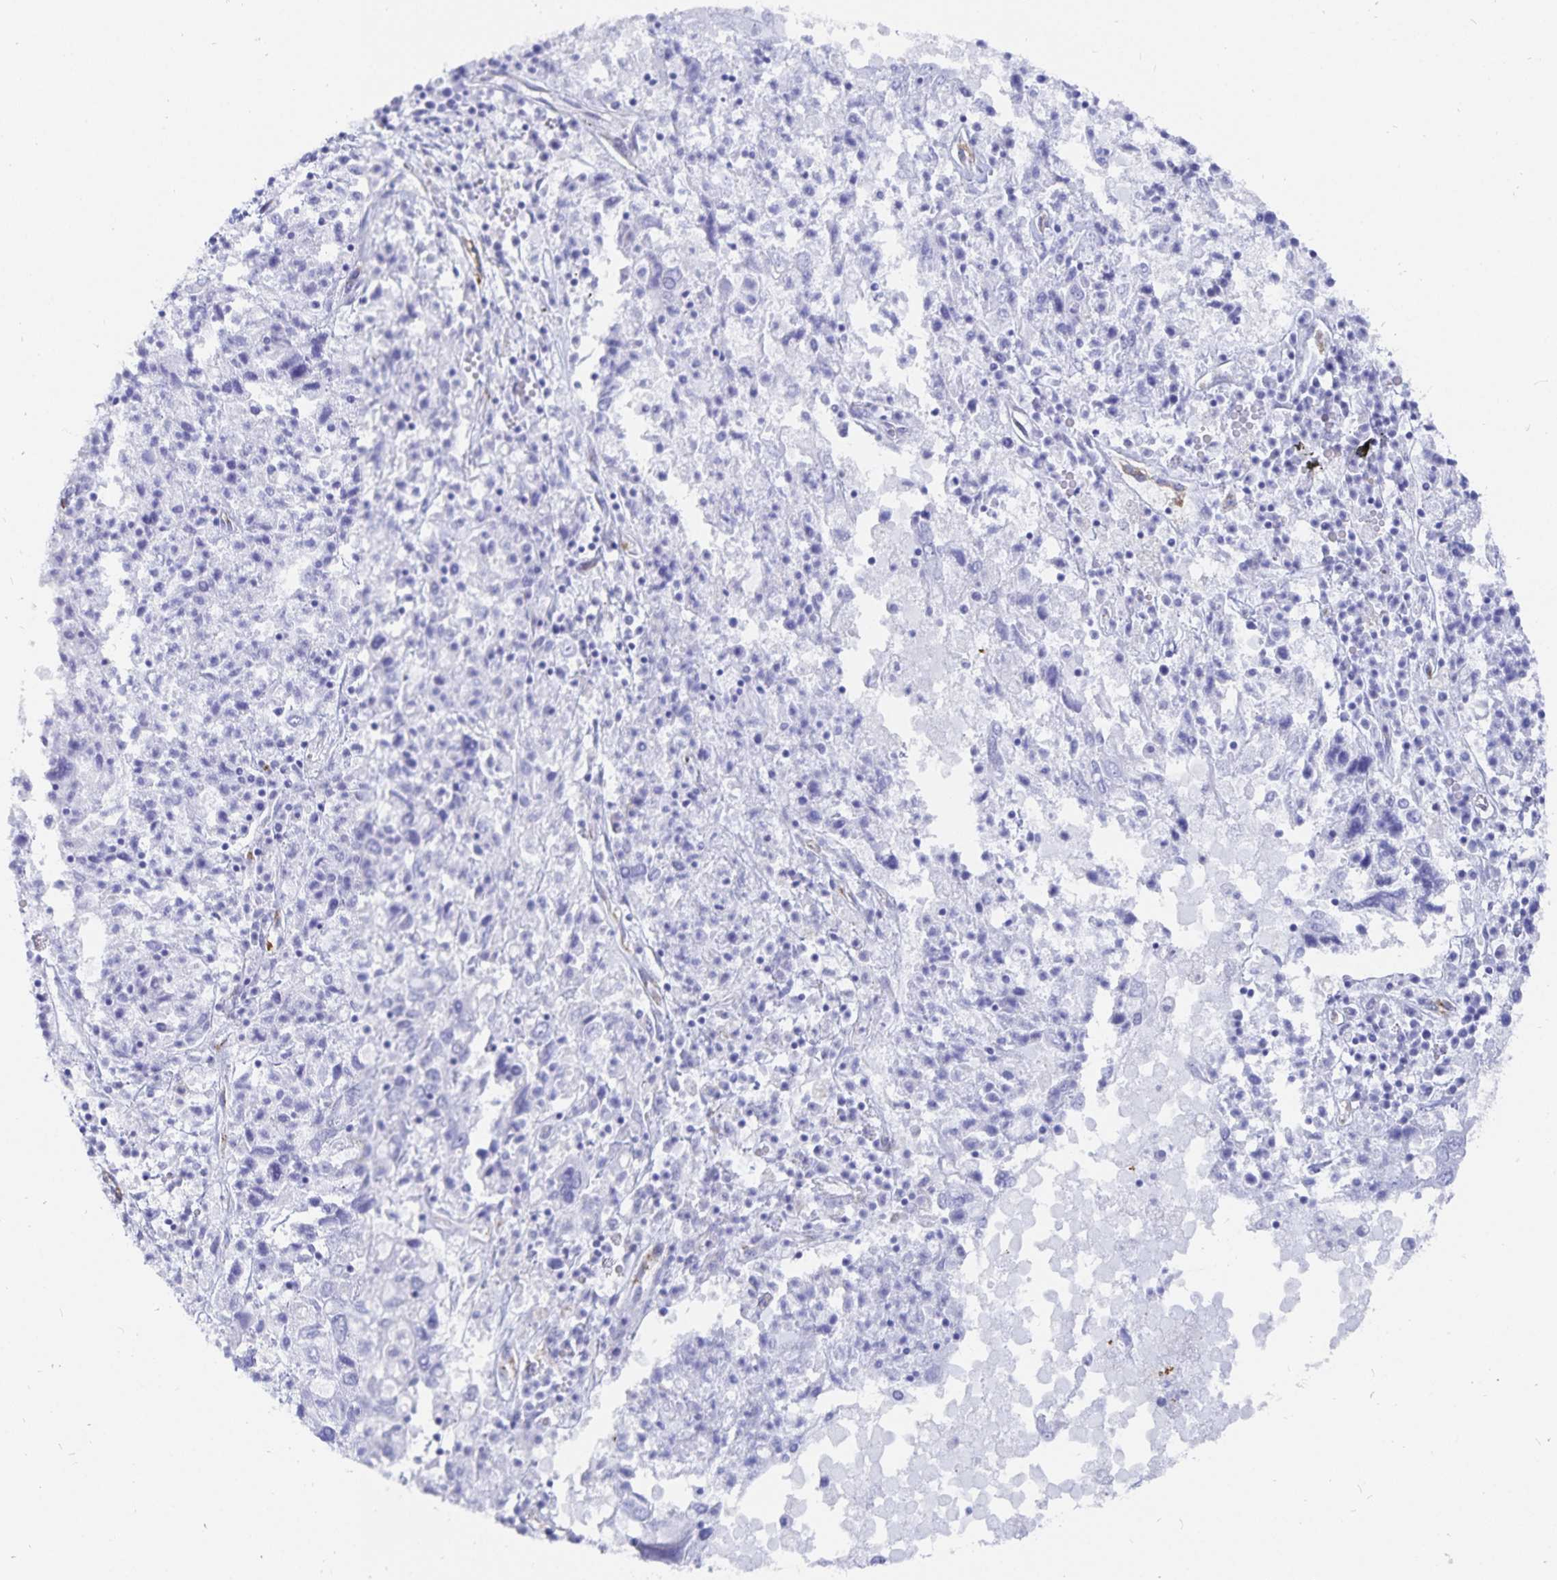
{"staining": {"intensity": "negative", "quantity": "none", "location": "none"}, "tissue": "ovarian cancer", "cell_type": "Tumor cells", "image_type": "cancer", "snomed": [{"axis": "morphology", "description": "Carcinoma, endometroid"}, {"axis": "topography", "description": "Ovary"}], "caption": "Immunohistochemical staining of ovarian cancer reveals no significant staining in tumor cells.", "gene": "INSL5", "patient": {"sex": "female", "age": 62}}